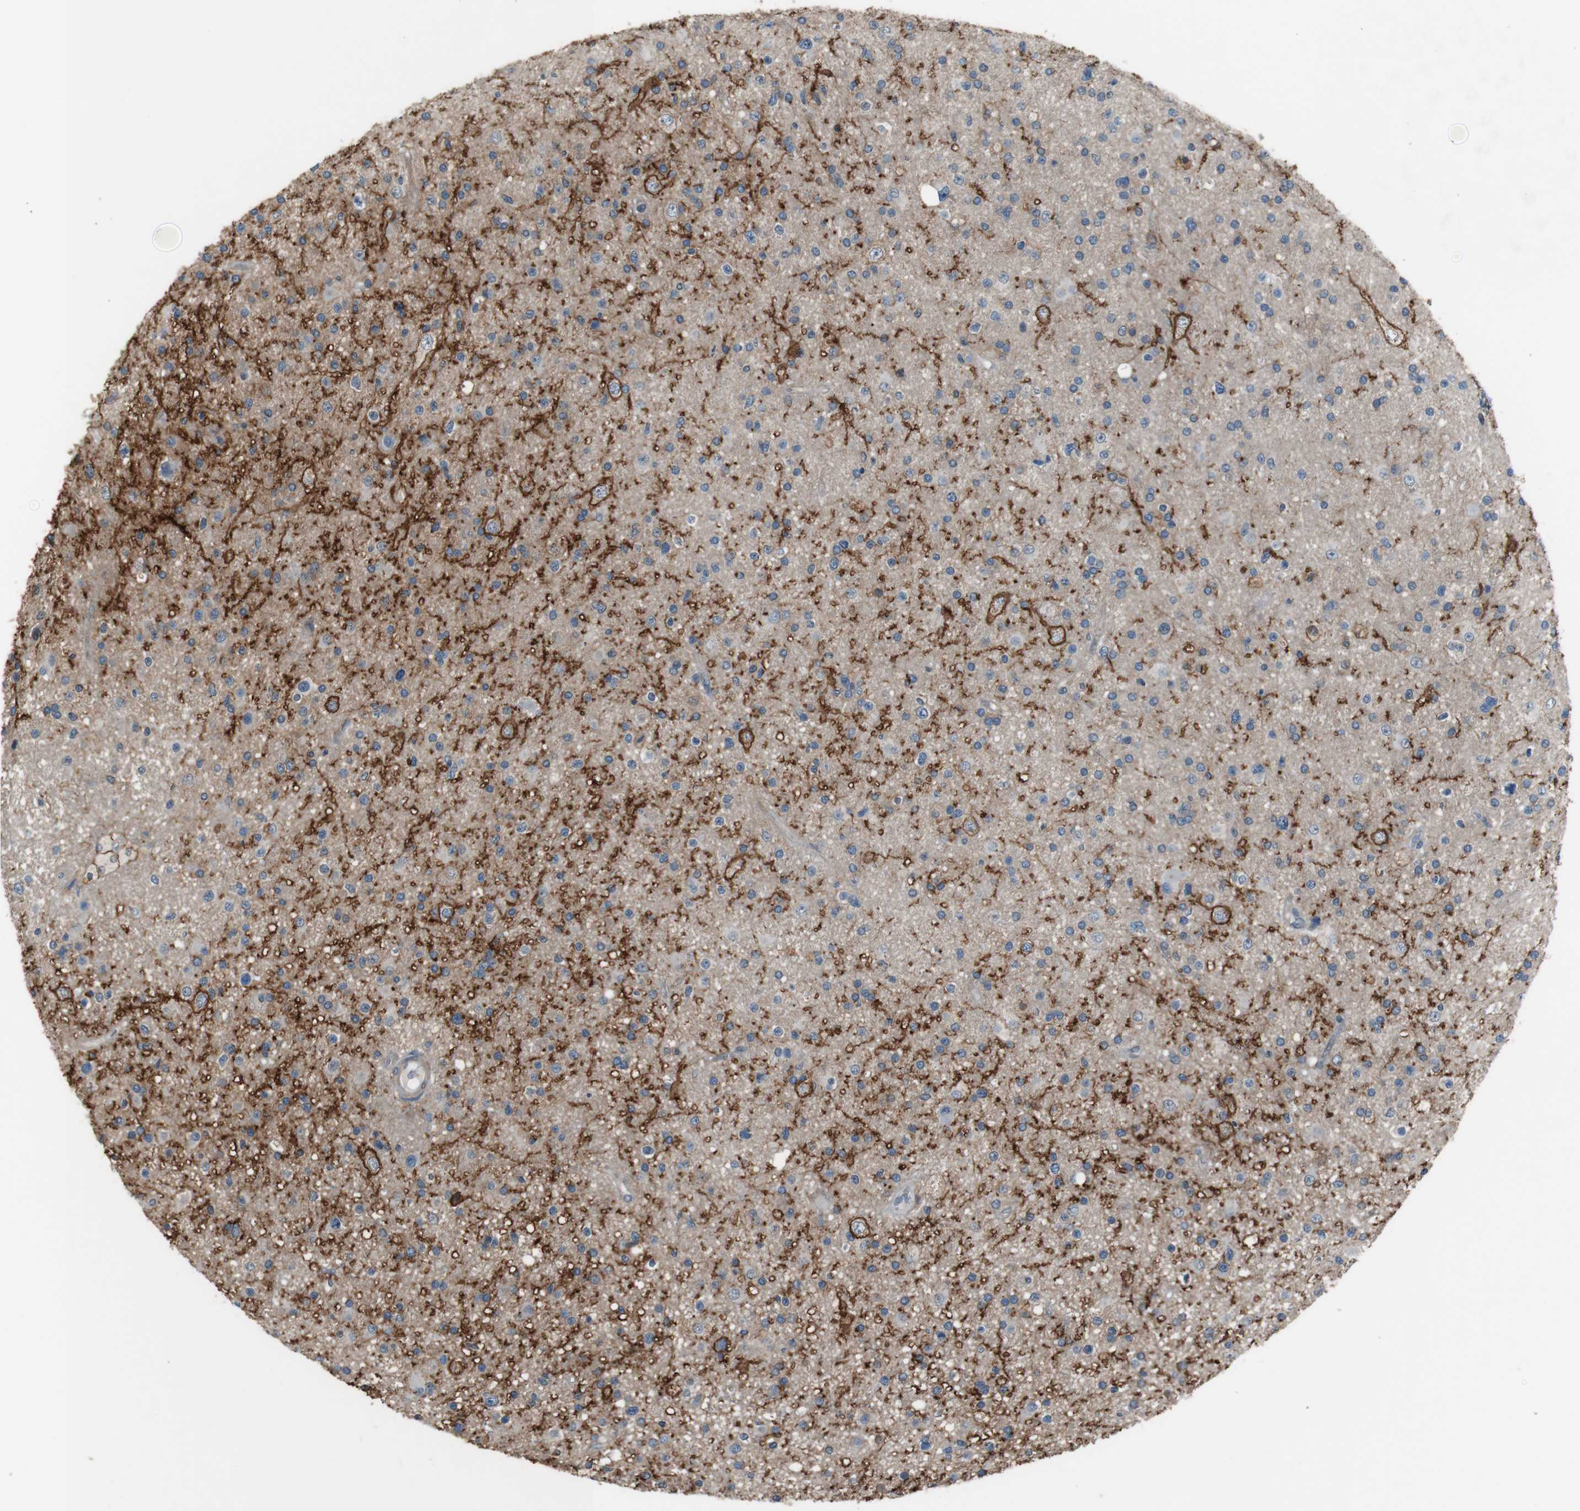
{"staining": {"intensity": "strong", "quantity": "<25%", "location": "cytoplasmic/membranous"}, "tissue": "glioma", "cell_type": "Tumor cells", "image_type": "cancer", "snomed": [{"axis": "morphology", "description": "Glioma, malignant, High grade"}, {"axis": "topography", "description": "Brain"}], "caption": "Immunohistochemistry (DAB (3,3'-diaminobenzidine)) staining of glioma shows strong cytoplasmic/membranous protein expression in about <25% of tumor cells.", "gene": "ATP2B1", "patient": {"sex": "male", "age": 33}}